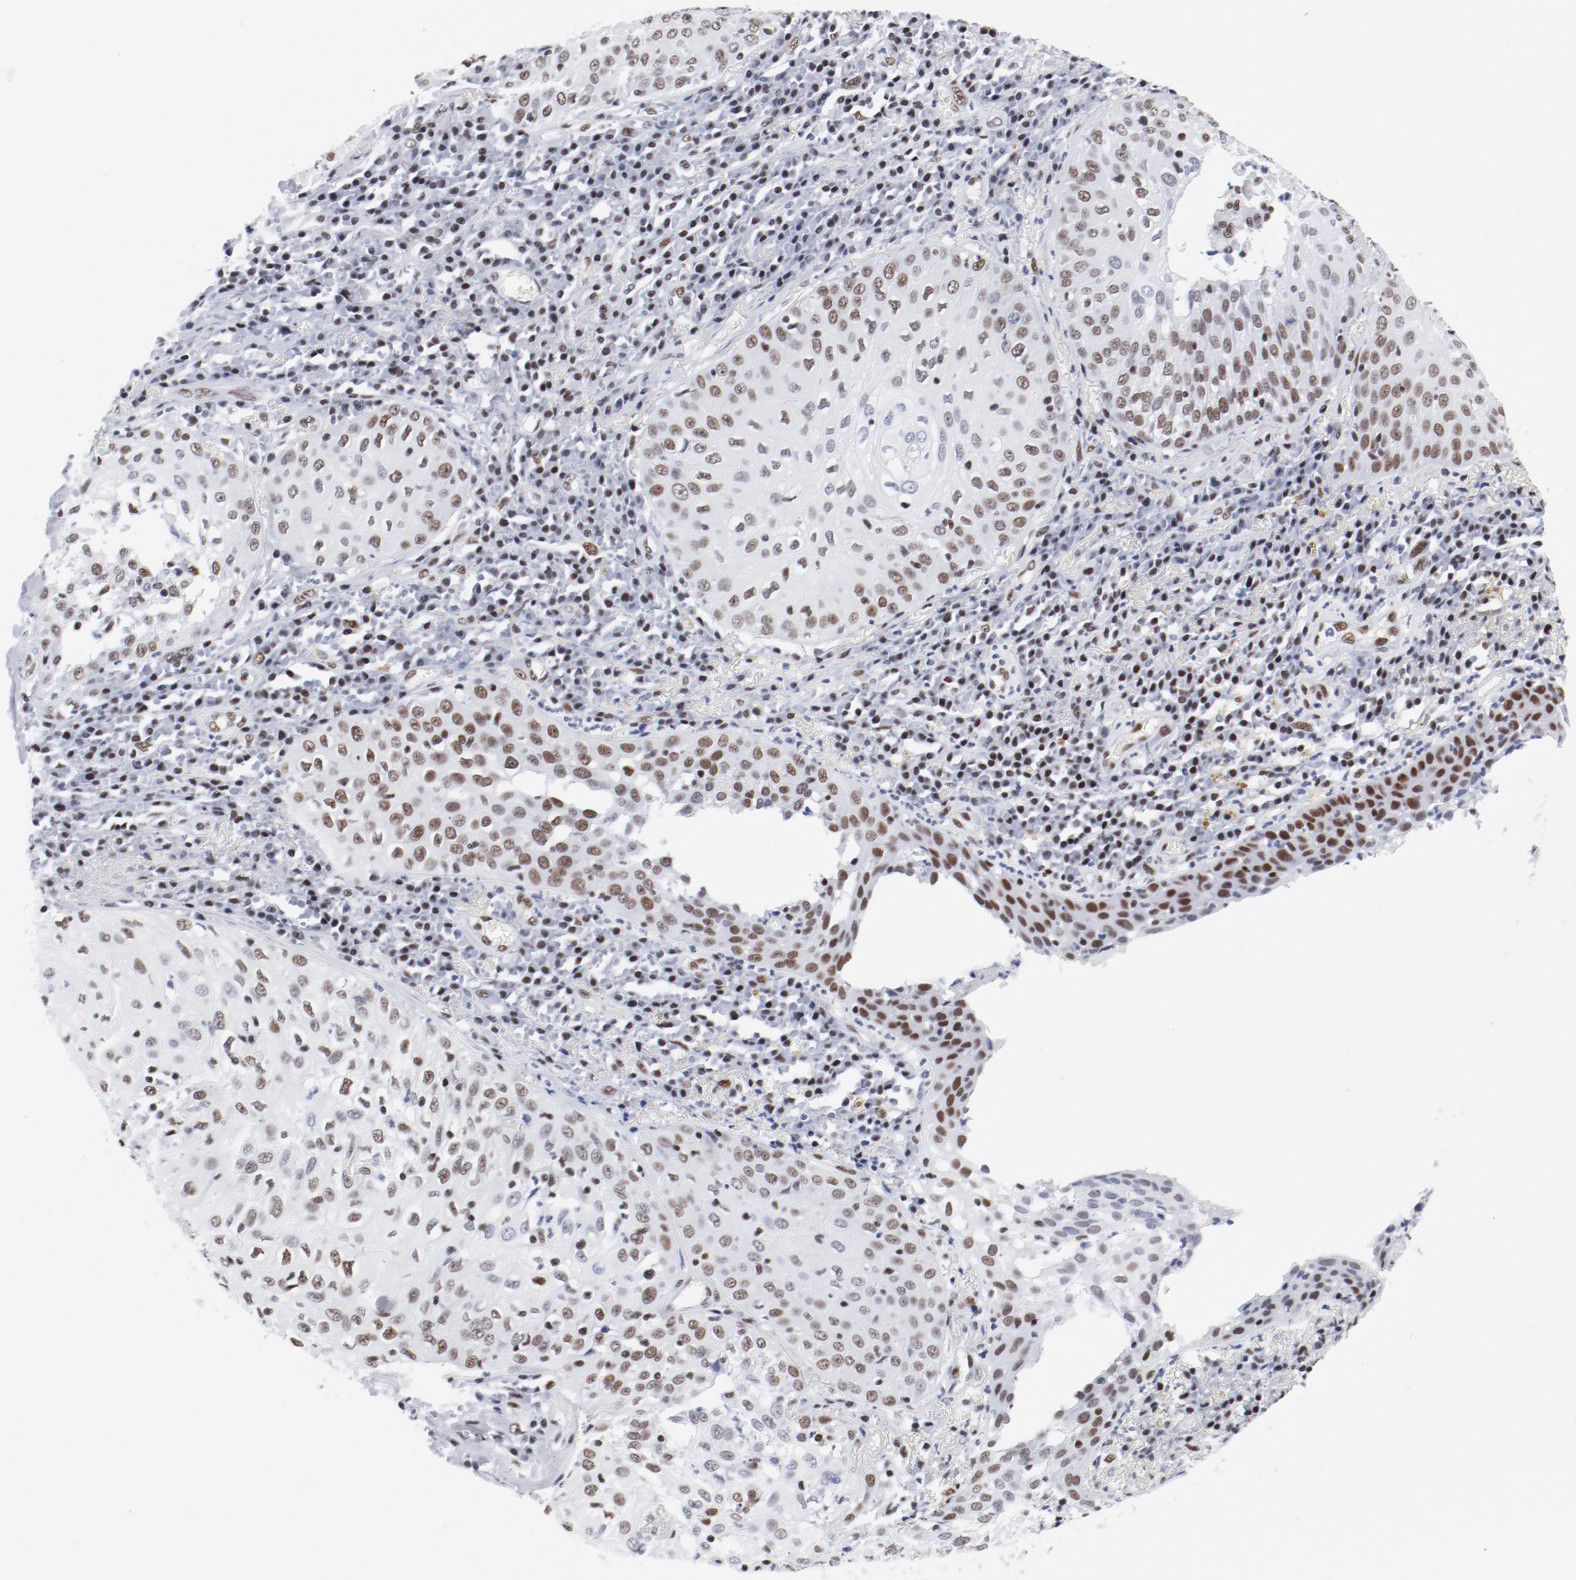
{"staining": {"intensity": "moderate", "quantity": "25%-75%", "location": "nuclear"}, "tissue": "skin cancer", "cell_type": "Tumor cells", "image_type": "cancer", "snomed": [{"axis": "morphology", "description": "Squamous cell carcinoma, NOS"}, {"axis": "topography", "description": "Skin"}], "caption": "IHC micrograph of neoplastic tissue: human skin squamous cell carcinoma stained using immunohistochemistry exhibits medium levels of moderate protein expression localized specifically in the nuclear of tumor cells, appearing as a nuclear brown color.", "gene": "ATF2", "patient": {"sex": "male", "age": 65}}